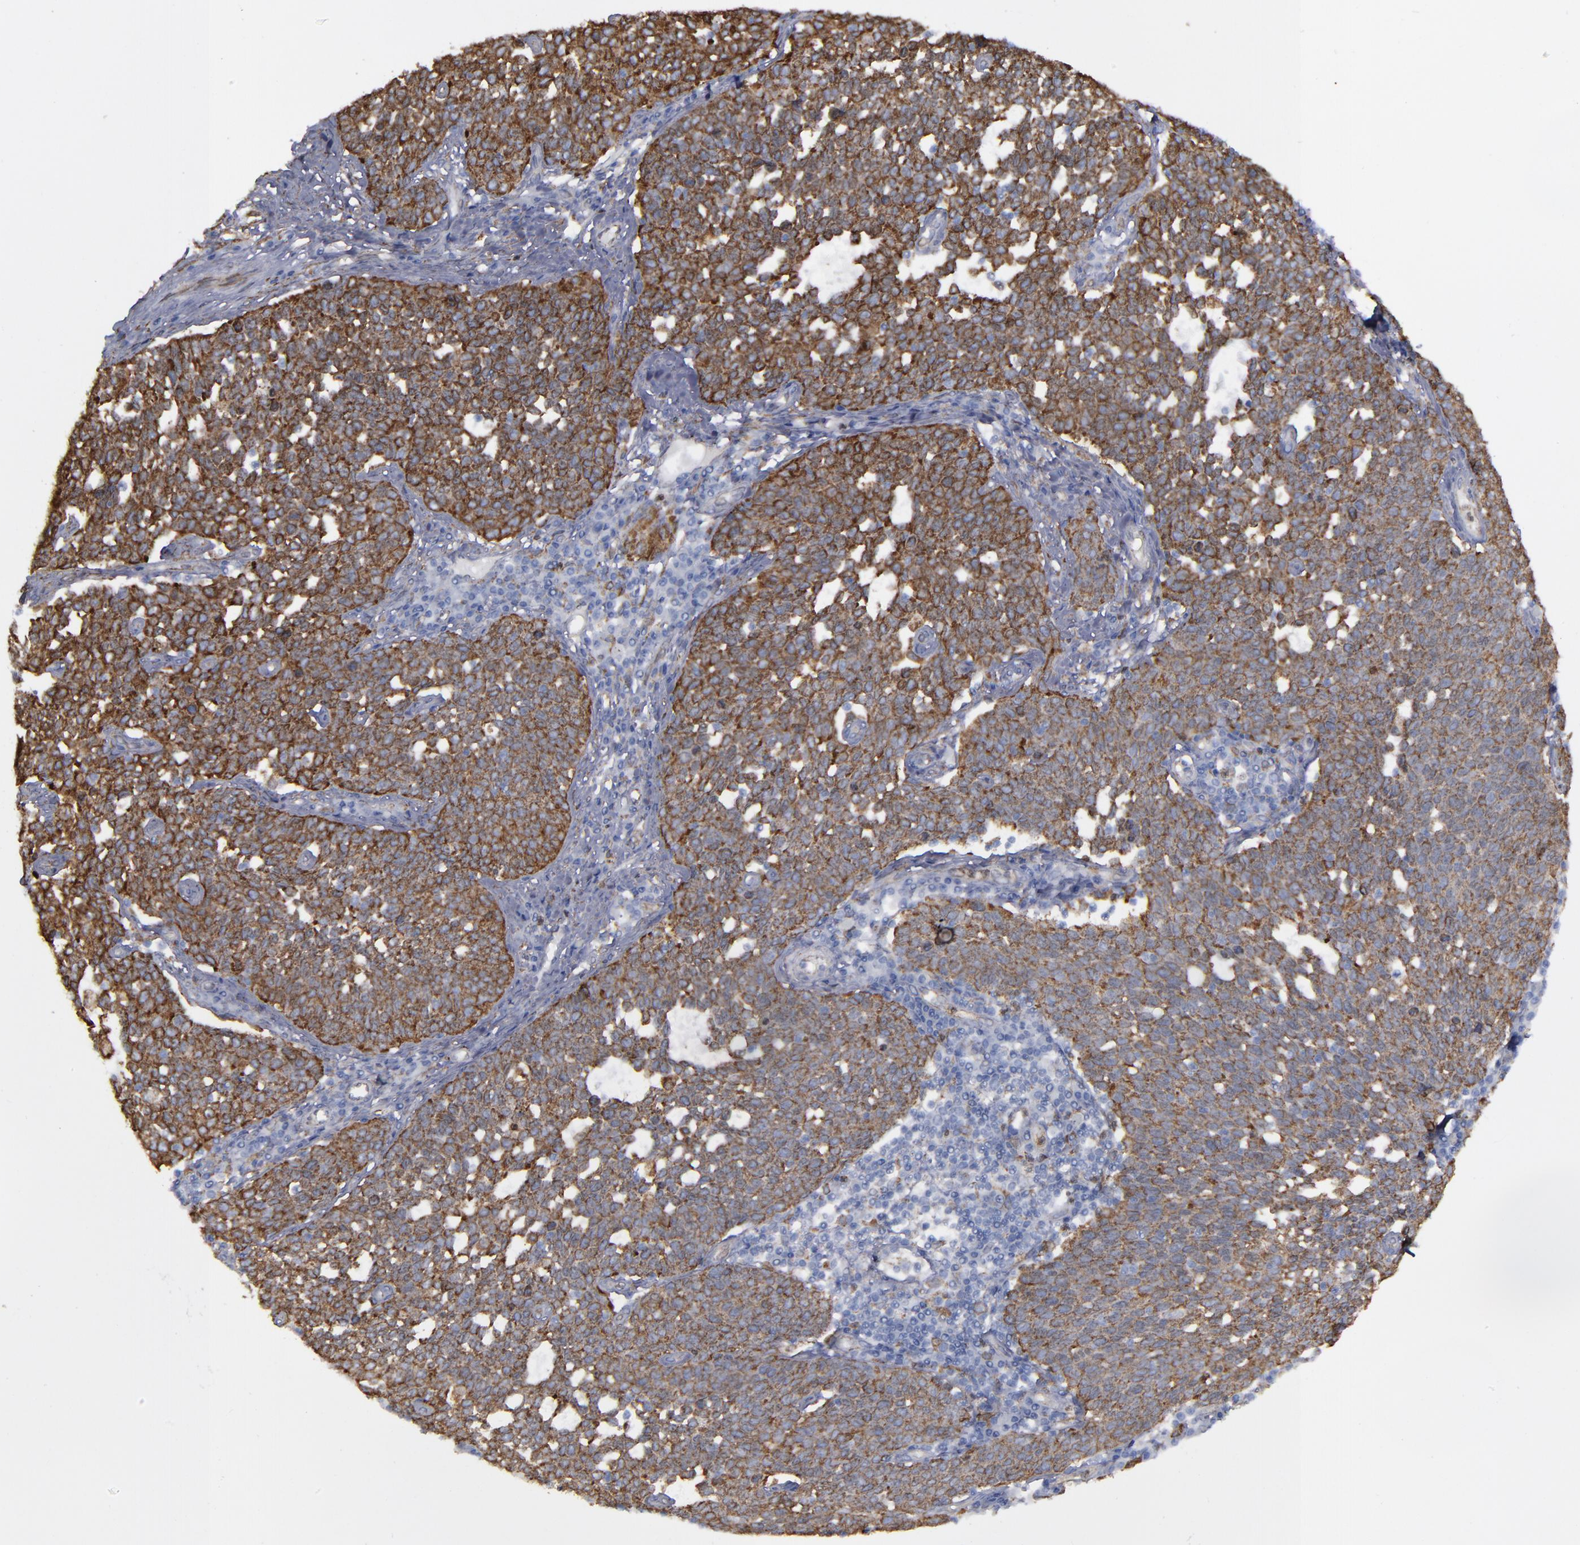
{"staining": {"intensity": "strong", "quantity": ">75%", "location": "cytoplasmic/membranous"}, "tissue": "cervical cancer", "cell_type": "Tumor cells", "image_type": "cancer", "snomed": [{"axis": "morphology", "description": "Squamous cell carcinoma, NOS"}, {"axis": "topography", "description": "Cervix"}], "caption": "Human cervical squamous cell carcinoma stained for a protein (brown) displays strong cytoplasmic/membranous positive staining in approximately >75% of tumor cells.", "gene": "ERLIN2", "patient": {"sex": "female", "age": 34}}